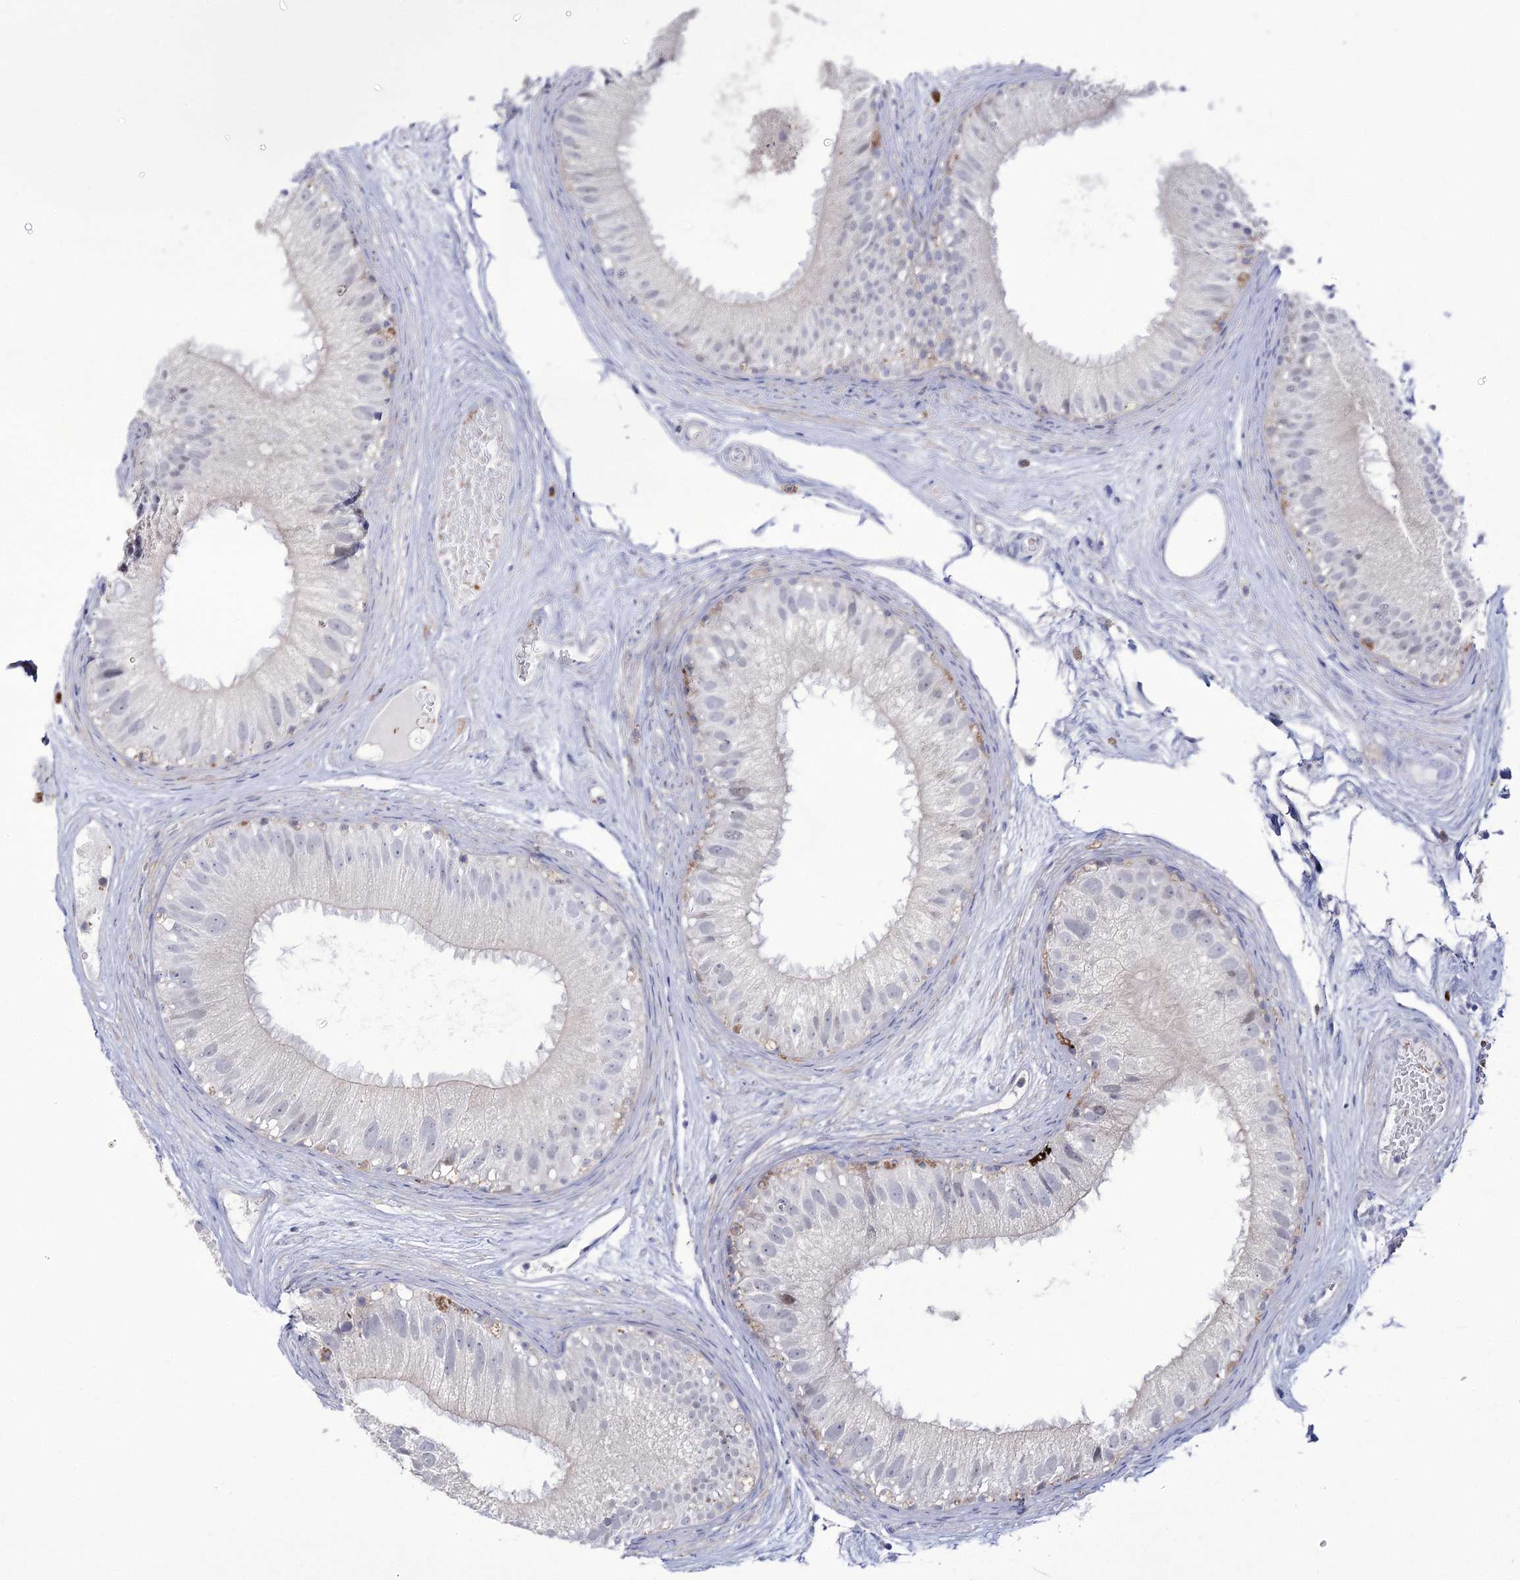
{"staining": {"intensity": "negative", "quantity": "none", "location": "none"}, "tissue": "epididymis", "cell_type": "Glandular cells", "image_type": "normal", "snomed": [{"axis": "morphology", "description": "Normal tissue, NOS"}, {"axis": "topography", "description": "Epididymis"}], "caption": "The immunohistochemistry (IHC) photomicrograph has no significant staining in glandular cells of epididymis.", "gene": "ZNF622", "patient": {"sex": "male", "age": 77}}